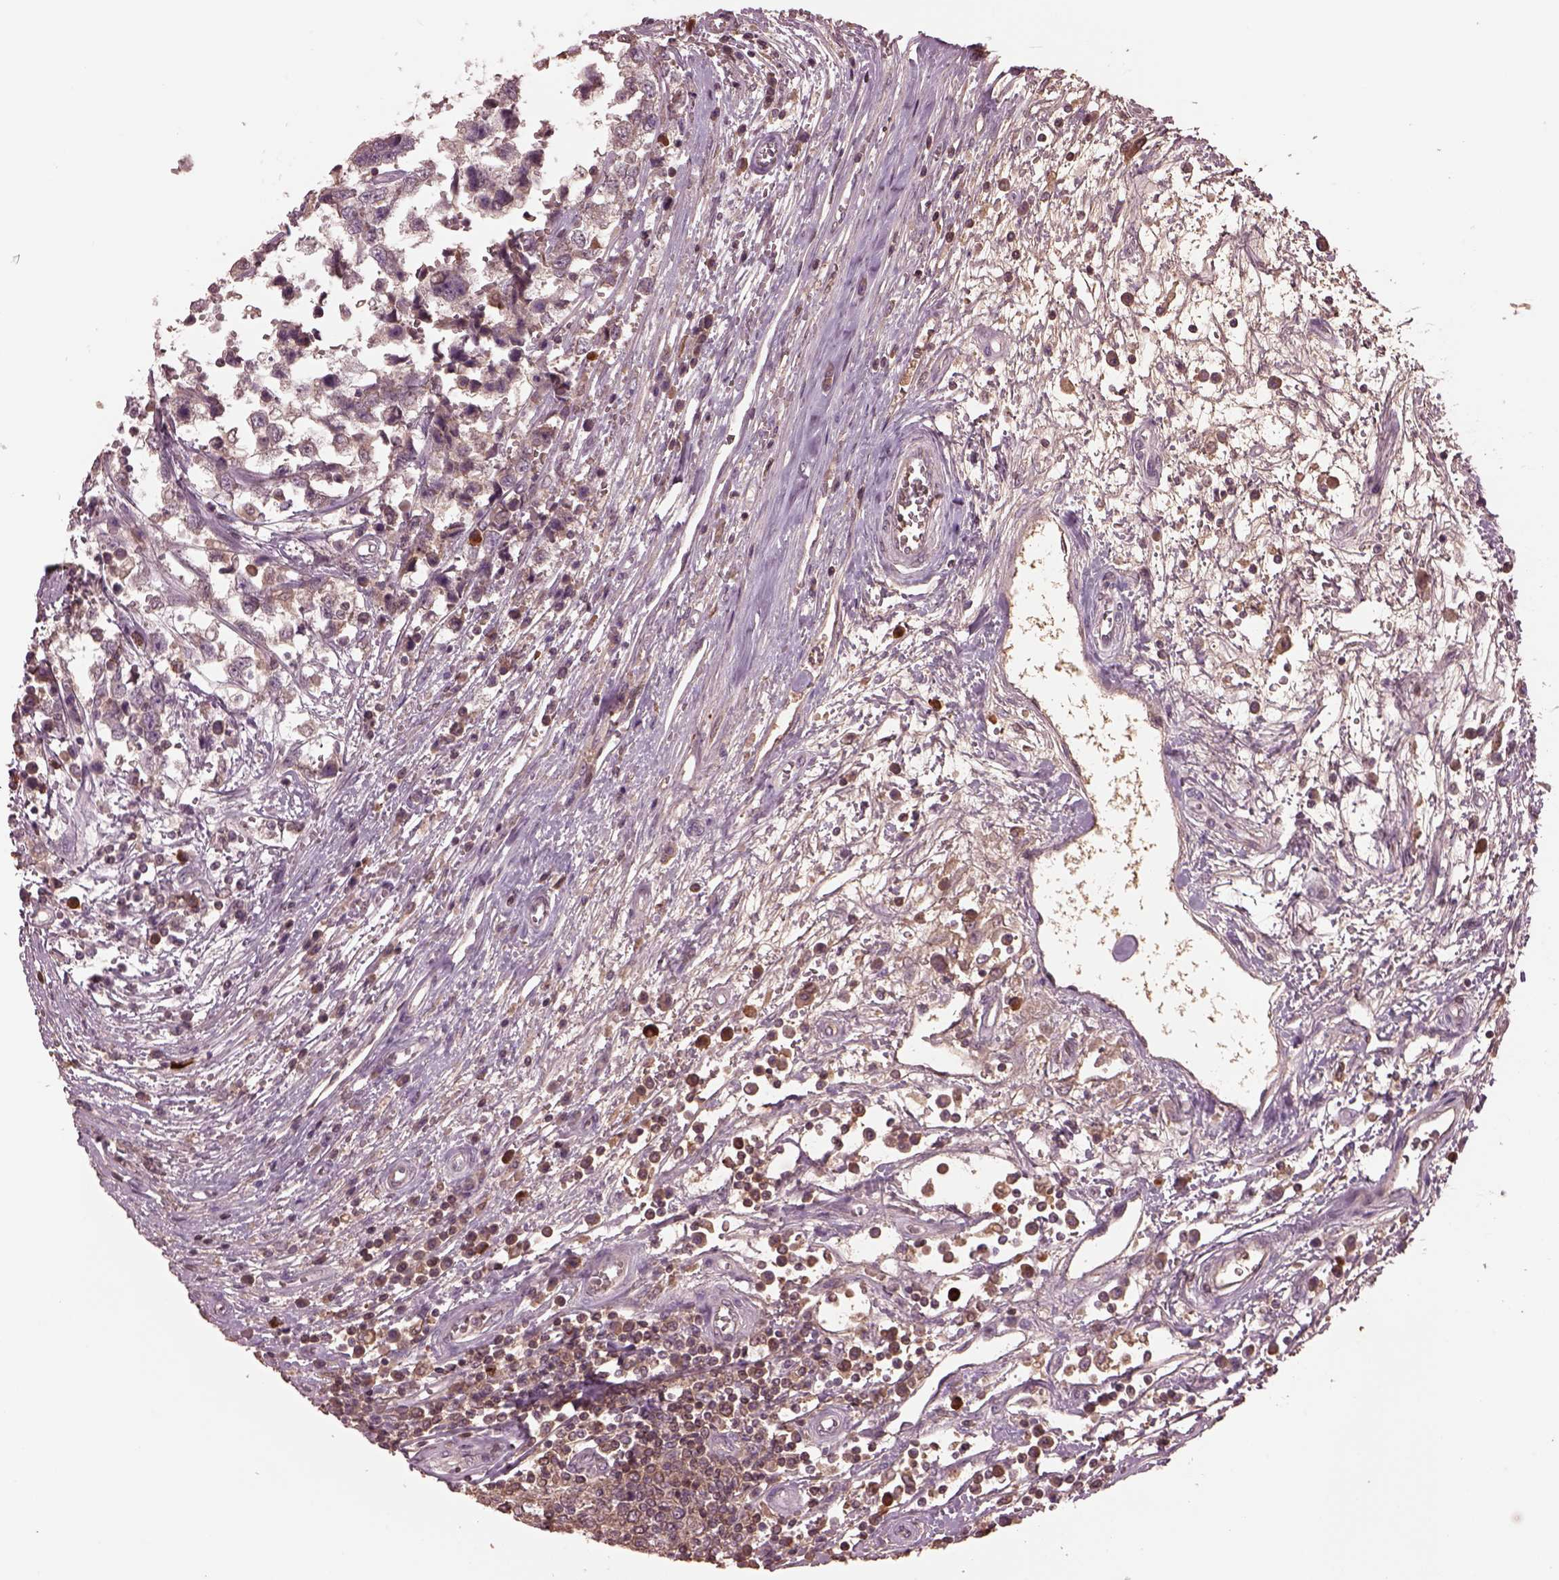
{"staining": {"intensity": "weak", "quantity": ">75%", "location": "cytoplasmic/membranous"}, "tissue": "testis cancer", "cell_type": "Tumor cells", "image_type": "cancer", "snomed": [{"axis": "morphology", "description": "Normal tissue, NOS"}, {"axis": "morphology", "description": "Seminoma, NOS"}, {"axis": "topography", "description": "Testis"}, {"axis": "topography", "description": "Epididymis"}], "caption": "Protein staining of testis seminoma tissue shows weak cytoplasmic/membranous positivity in approximately >75% of tumor cells.", "gene": "PTX4", "patient": {"sex": "male", "age": 34}}